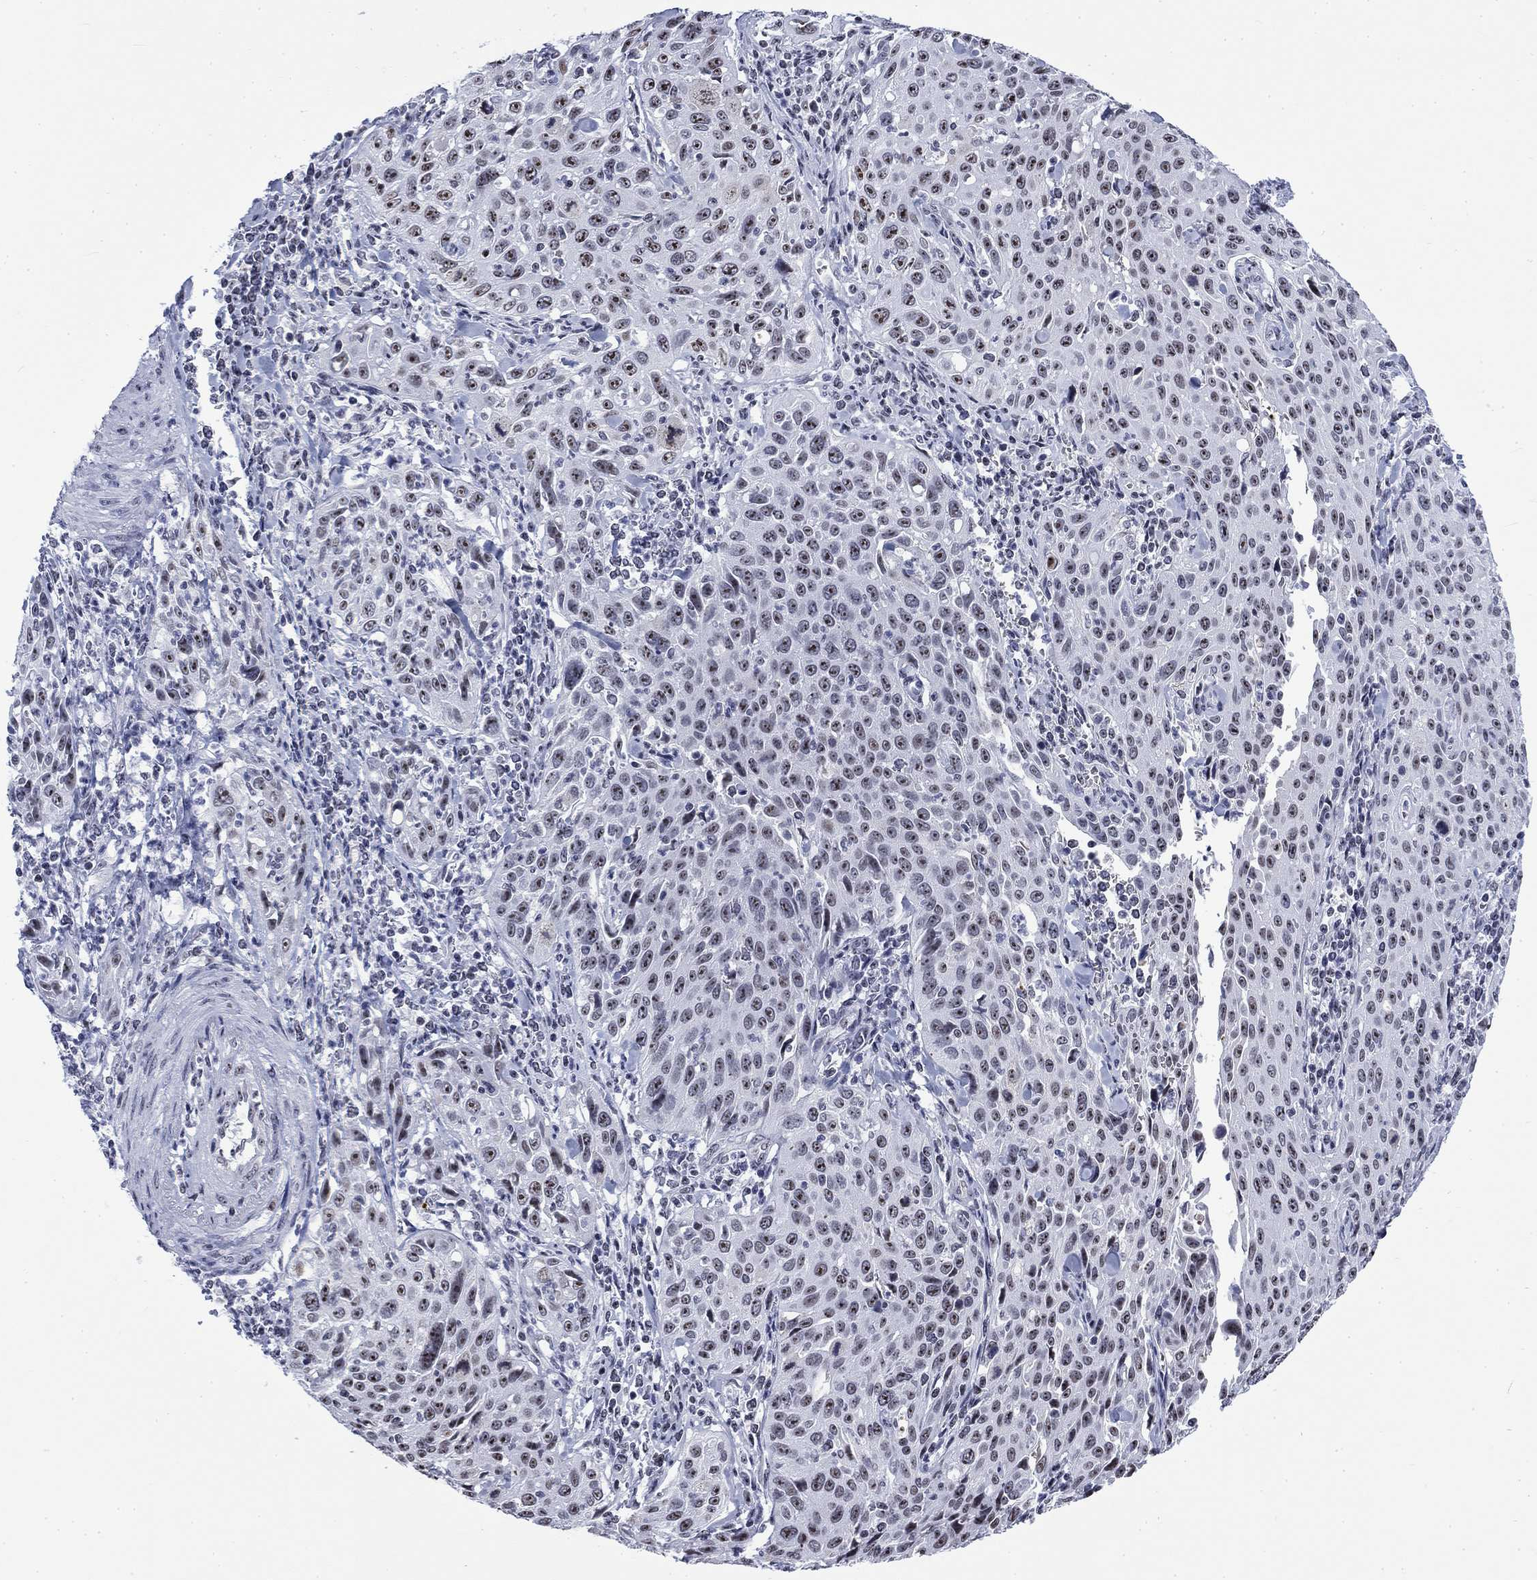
{"staining": {"intensity": "moderate", "quantity": "<25%", "location": "nuclear"}, "tissue": "cervical cancer", "cell_type": "Tumor cells", "image_type": "cancer", "snomed": [{"axis": "morphology", "description": "Squamous cell carcinoma, NOS"}, {"axis": "topography", "description": "Cervix"}], "caption": "Cervical cancer was stained to show a protein in brown. There is low levels of moderate nuclear expression in approximately <25% of tumor cells.", "gene": "CSRNP3", "patient": {"sex": "female", "age": 26}}